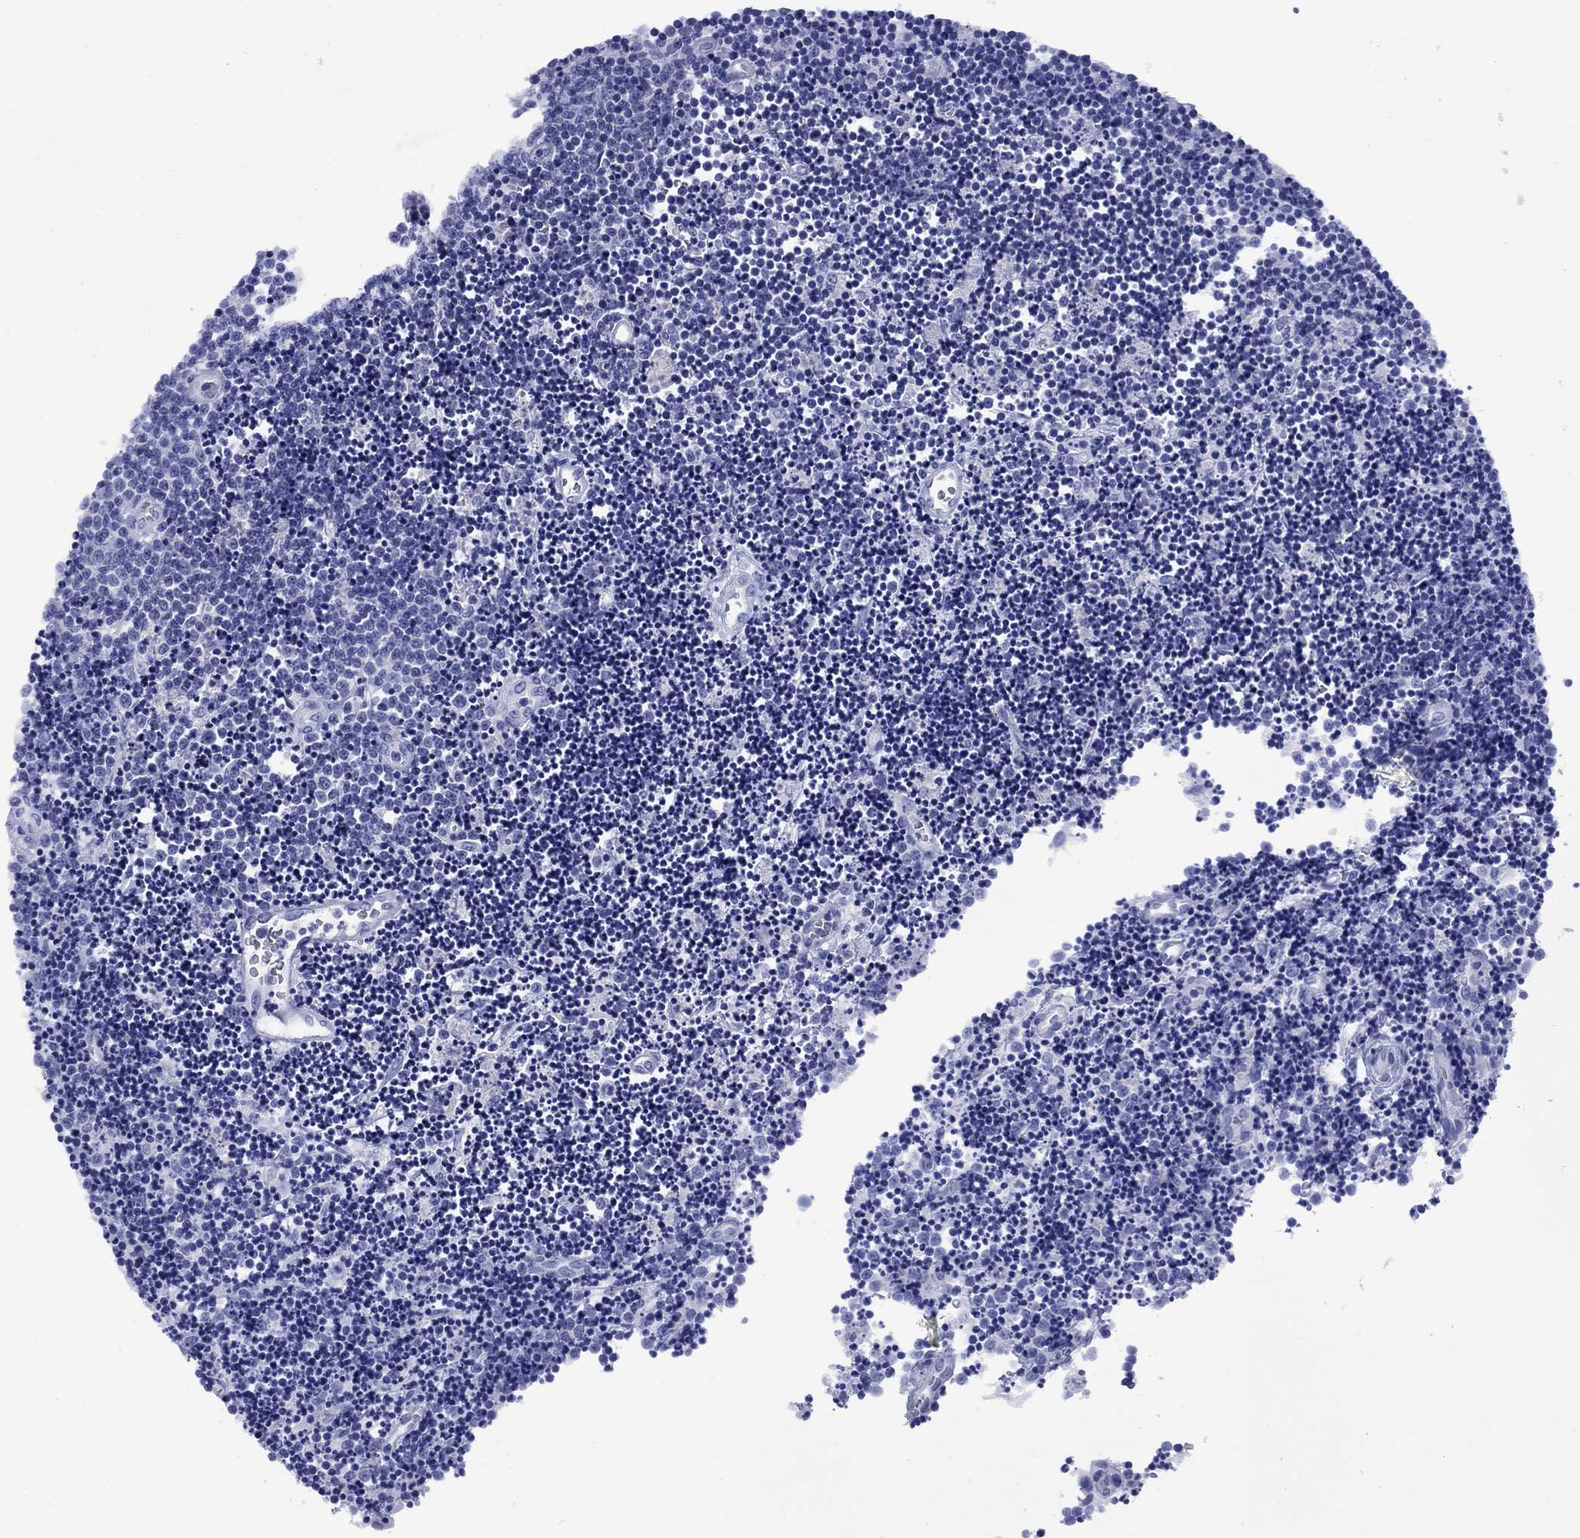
{"staining": {"intensity": "negative", "quantity": "none", "location": "none"}, "tissue": "lymphoma", "cell_type": "Tumor cells", "image_type": "cancer", "snomed": [{"axis": "morphology", "description": "Malignant lymphoma, non-Hodgkin's type, Low grade"}, {"axis": "topography", "description": "Brain"}], "caption": "Immunohistochemical staining of lymphoma exhibits no significant expression in tumor cells.", "gene": "GIP", "patient": {"sex": "female", "age": 66}}